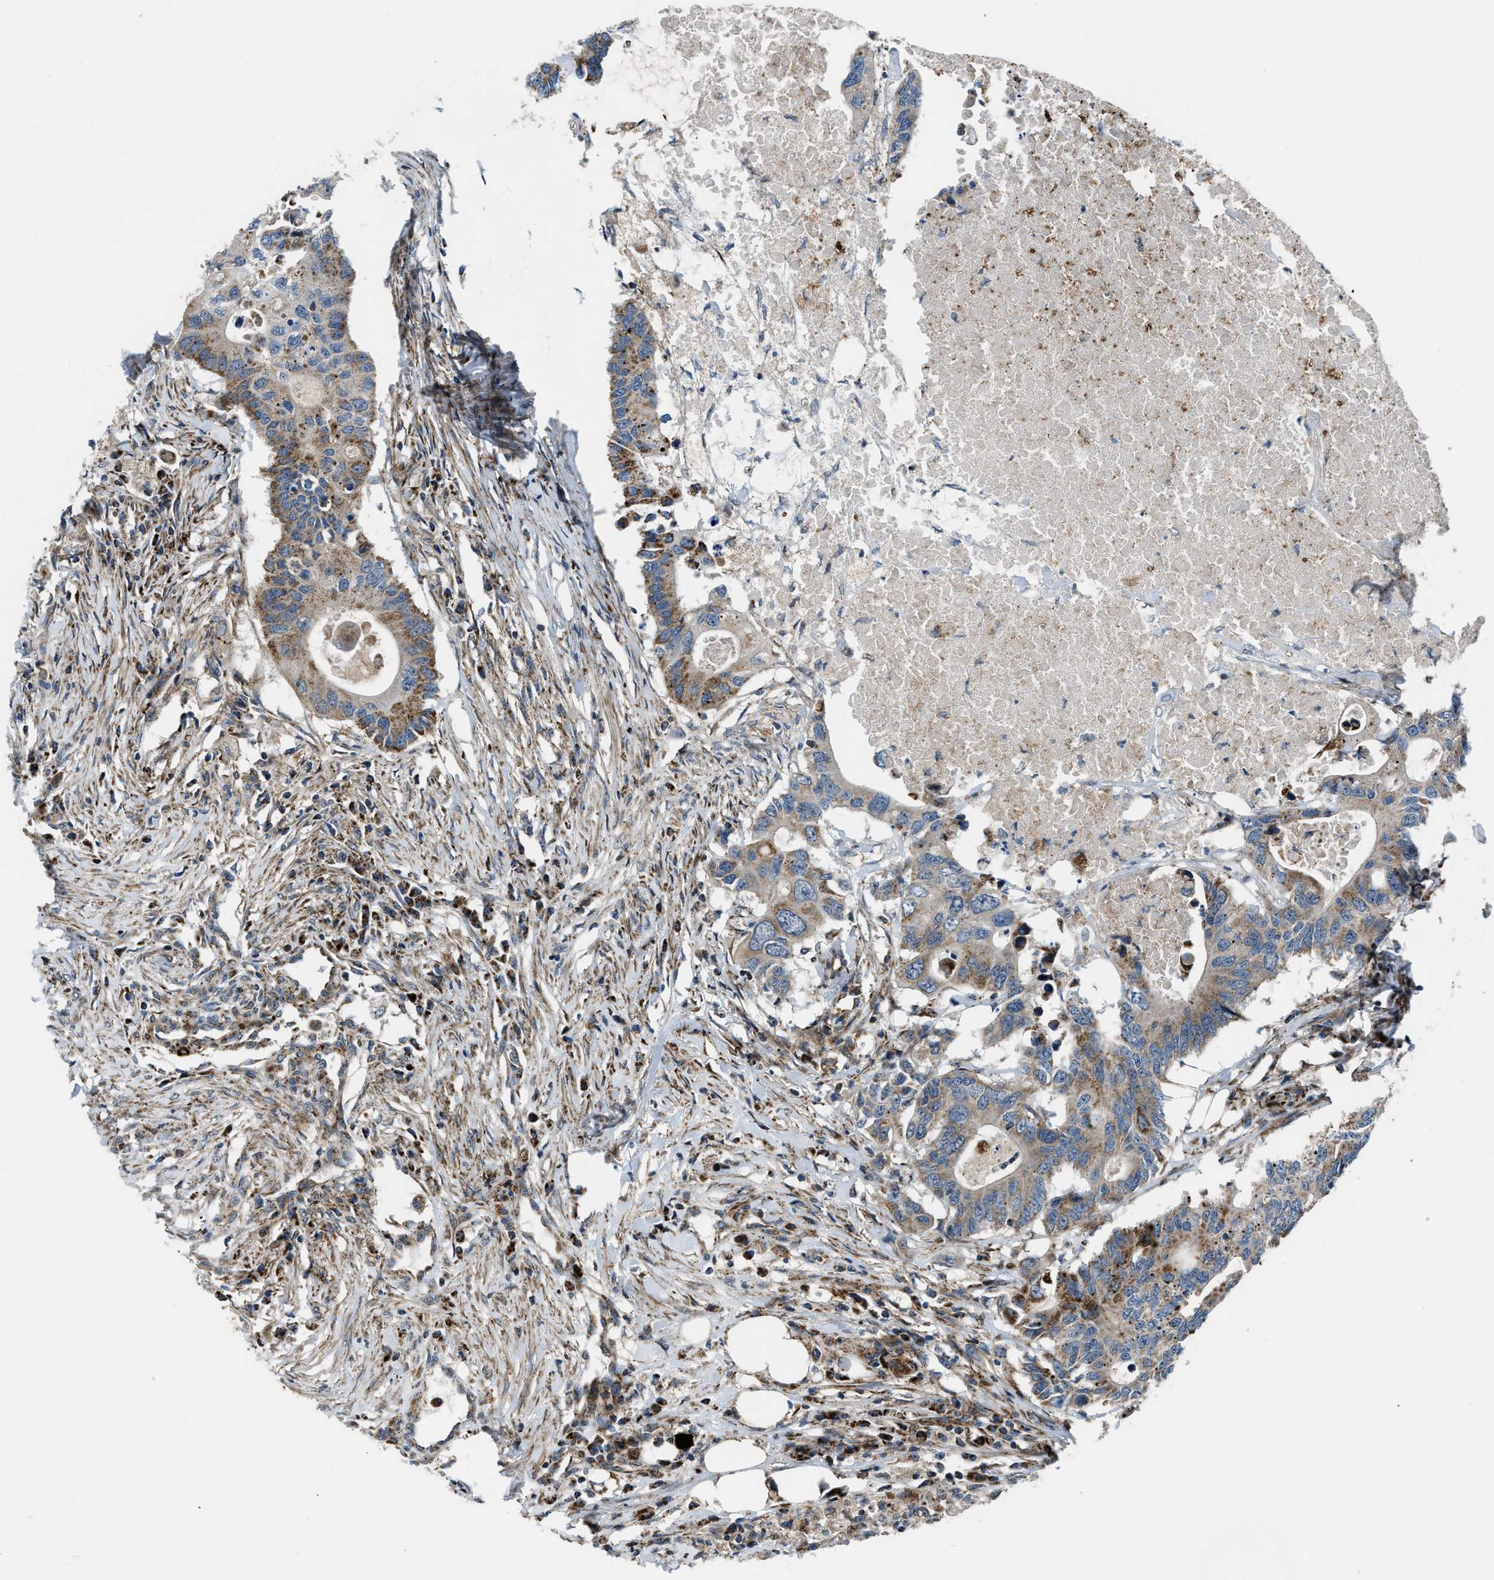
{"staining": {"intensity": "moderate", "quantity": ">75%", "location": "cytoplasmic/membranous"}, "tissue": "colorectal cancer", "cell_type": "Tumor cells", "image_type": "cancer", "snomed": [{"axis": "morphology", "description": "Adenocarcinoma, NOS"}, {"axis": "topography", "description": "Colon"}], "caption": "Brown immunohistochemical staining in human colorectal cancer (adenocarcinoma) demonstrates moderate cytoplasmic/membranous expression in about >75% of tumor cells. (IHC, brightfield microscopy, high magnification).", "gene": "GSDME", "patient": {"sex": "male", "age": 71}}